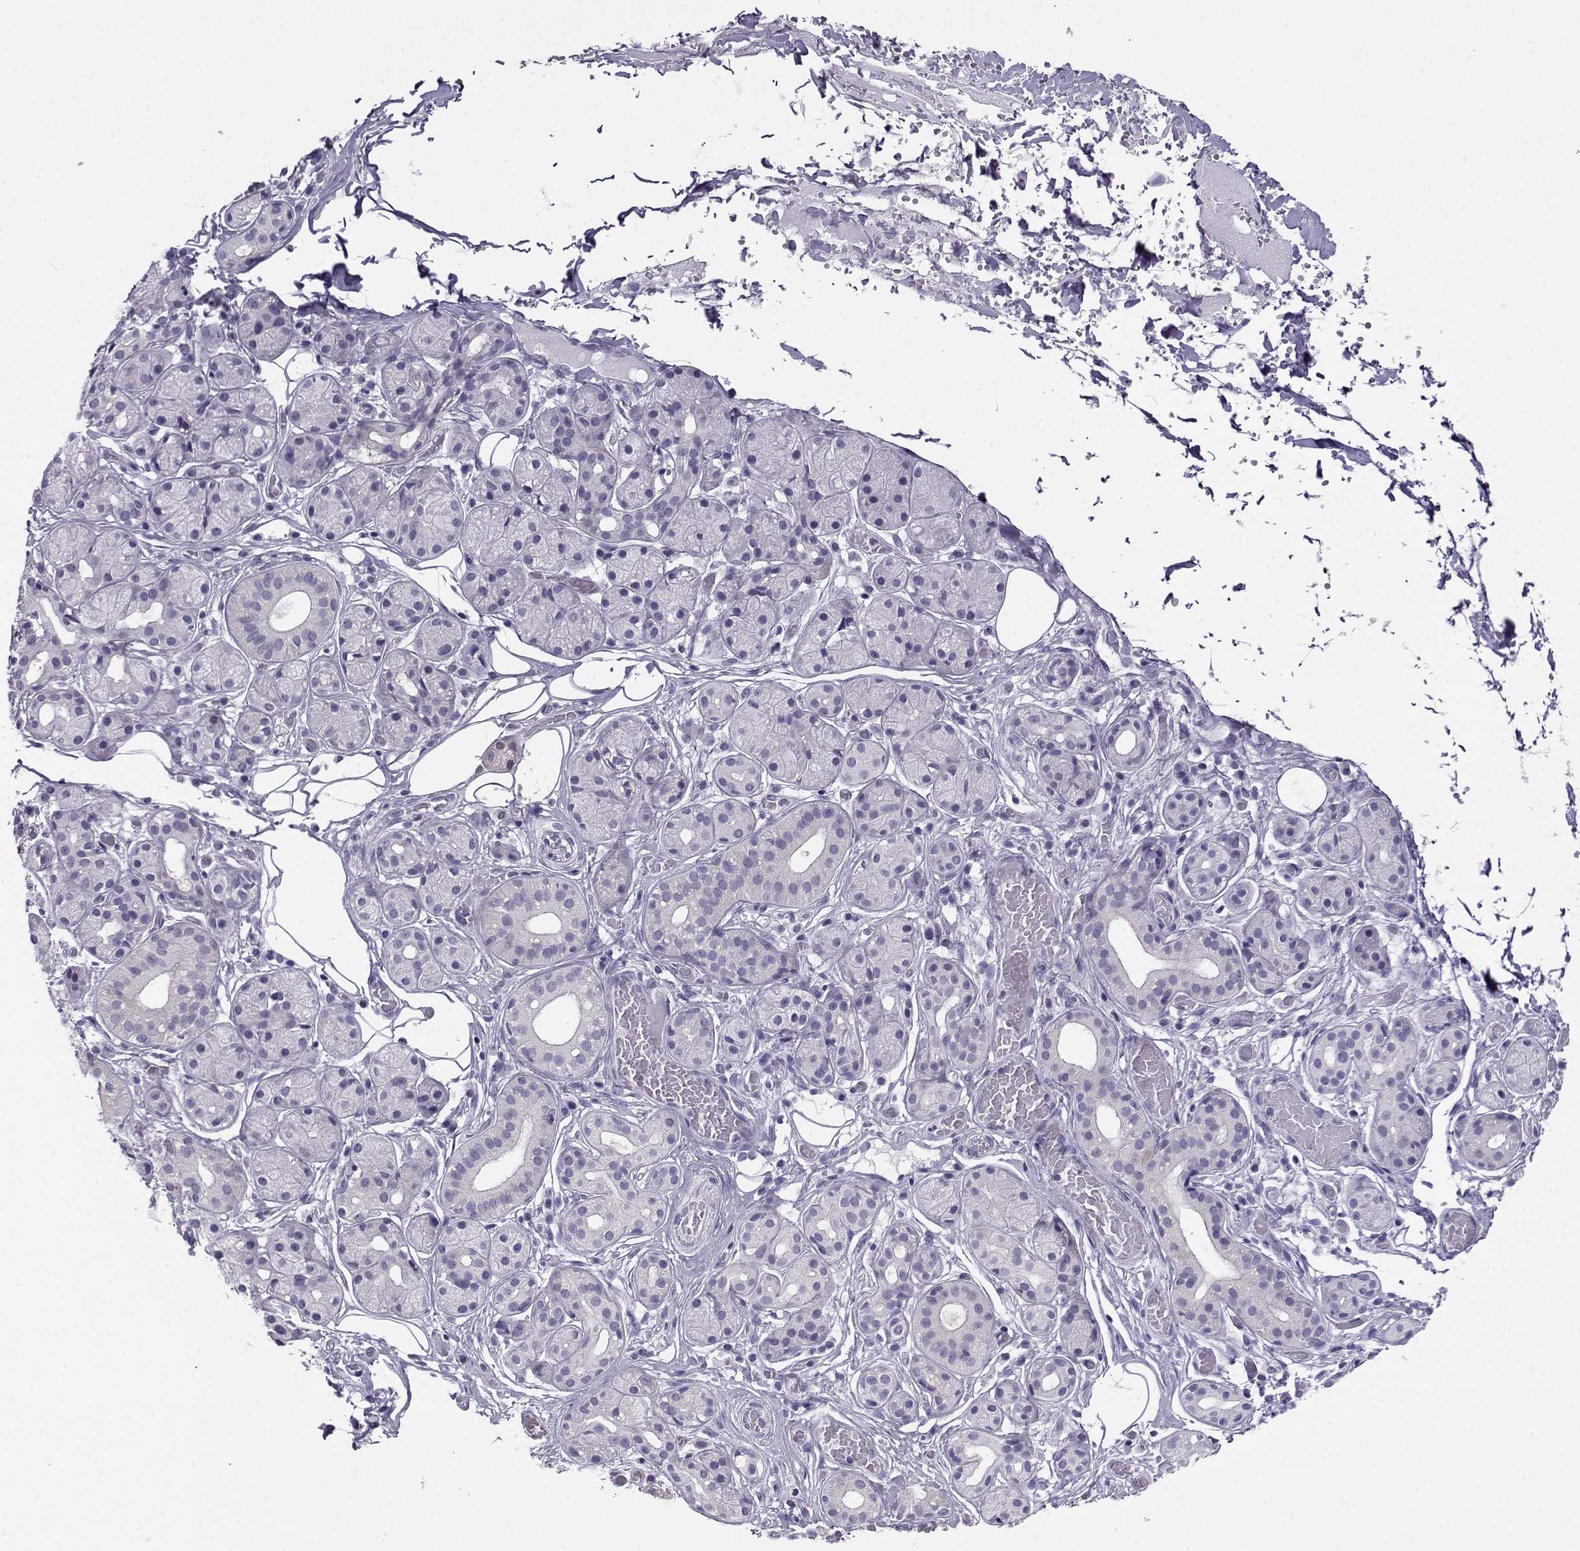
{"staining": {"intensity": "negative", "quantity": "none", "location": "none"}, "tissue": "salivary gland", "cell_type": "Glandular cells", "image_type": "normal", "snomed": [{"axis": "morphology", "description": "Normal tissue, NOS"}, {"axis": "topography", "description": "Salivary gland"}, {"axis": "topography", "description": "Peripheral nerve tissue"}], "caption": "An immunohistochemistry histopathology image of benign salivary gland is shown. There is no staining in glandular cells of salivary gland.", "gene": "FEZF1", "patient": {"sex": "male", "age": 71}}